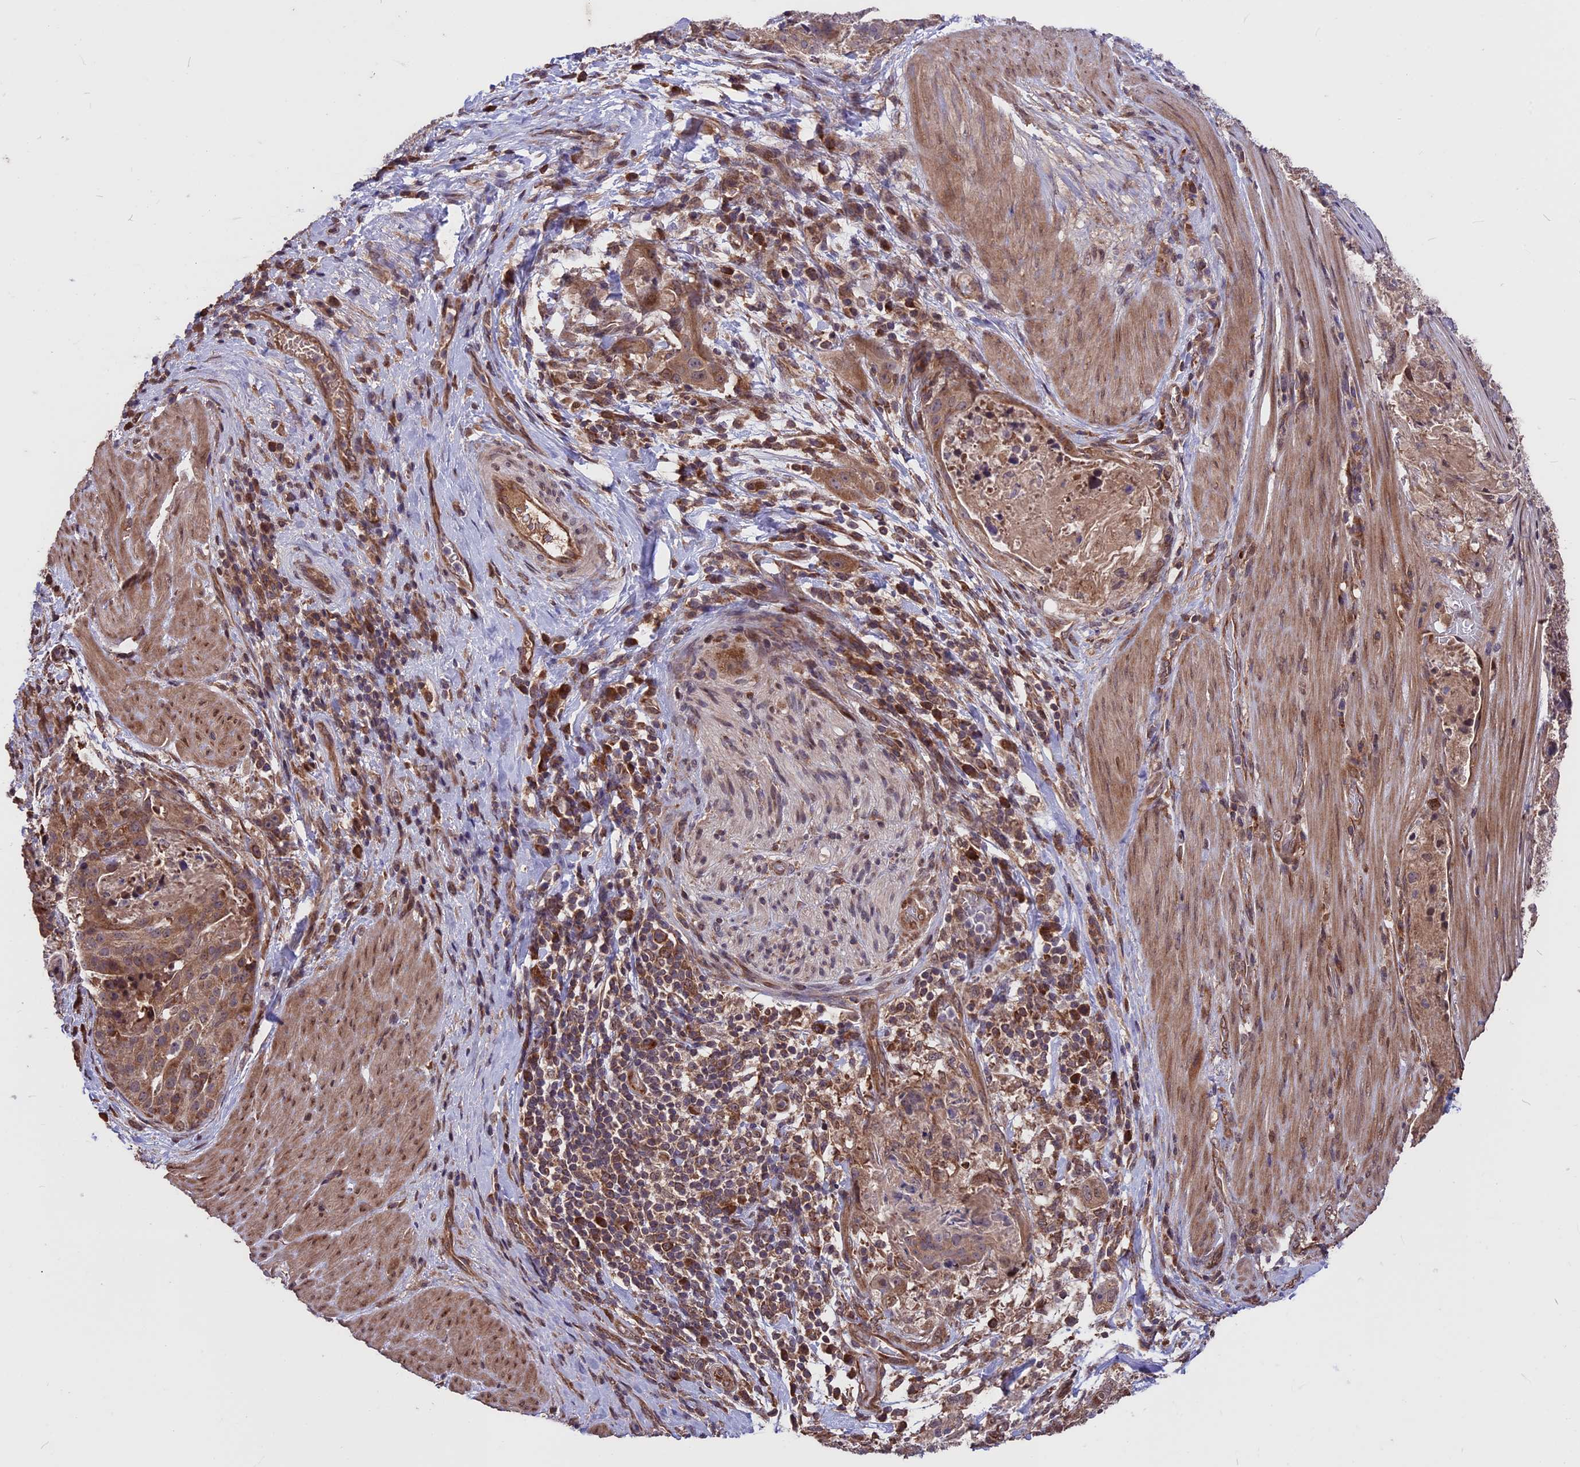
{"staining": {"intensity": "moderate", "quantity": ">75%", "location": "cytoplasmic/membranous"}, "tissue": "stomach cancer", "cell_type": "Tumor cells", "image_type": "cancer", "snomed": [{"axis": "morphology", "description": "Adenocarcinoma, NOS"}, {"axis": "topography", "description": "Stomach"}], "caption": "Stomach adenocarcinoma stained with a protein marker reveals moderate staining in tumor cells.", "gene": "ZNF598", "patient": {"sex": "male", "age": 48}}